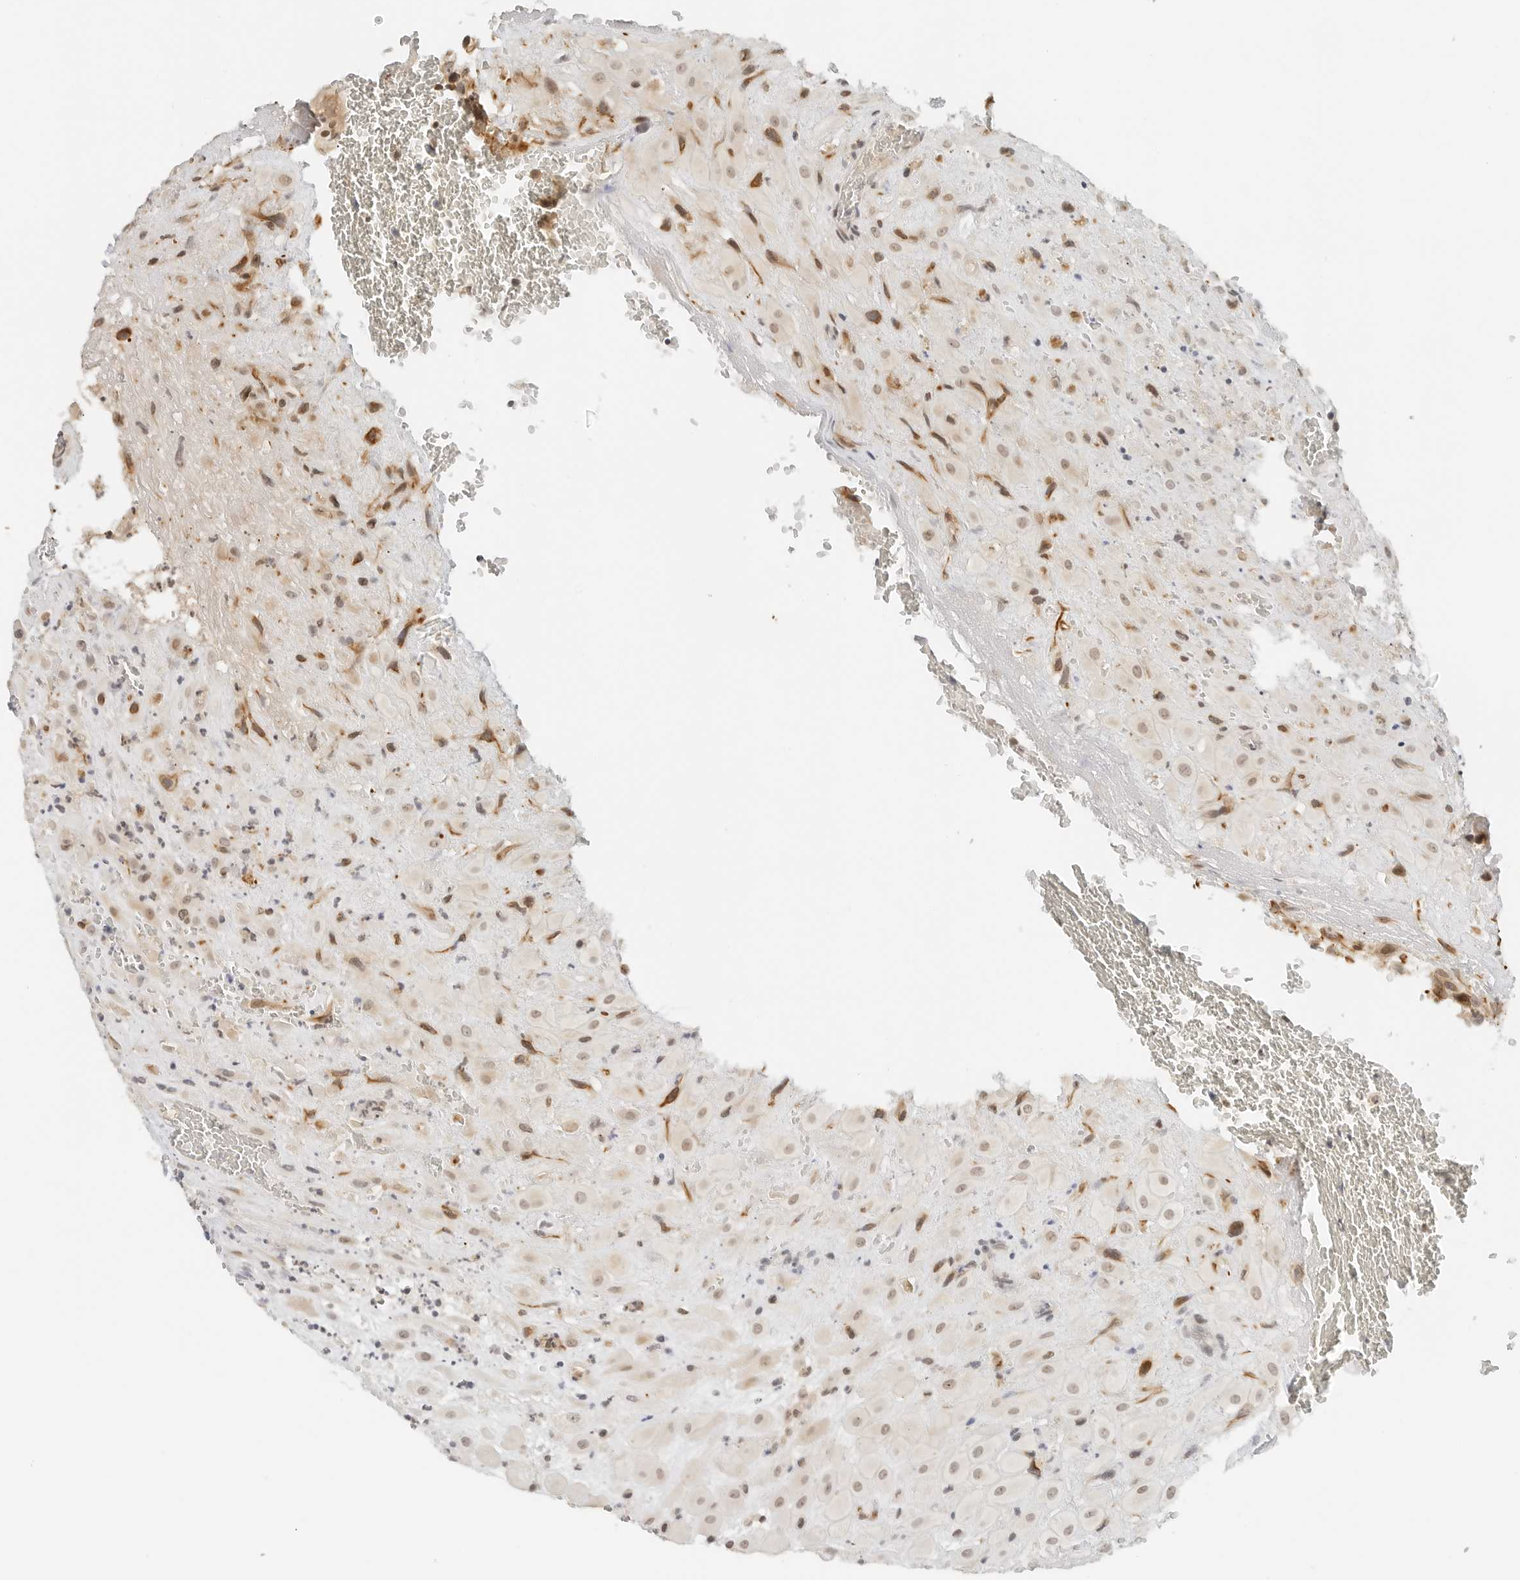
{"staining": {"intensity": "moderate", "quantity": "25%-75%", "location": "cytoplasmic/membranous"}, "tissue": "placenta", "cell_type": "Decidual cells", "image_type": "normal", "snomed": [{"axis": "morphology", "description": "Normal tissue, NOS"}, {"axis": "topography", "description": "Placenta"}], "caption": "The histopathology image displays immunohistochemical staining of normal placenta. There is moderate cytoplasmic/membranous positivity is present in approximately 25%-75% of decidual cells. The staining was performed using DAB, with brown indicating positive protein expression. Nuclei are stained blue with hematoxylin.", "gene": "NEO1", "patient": {"sex": "female", "age": 35}}